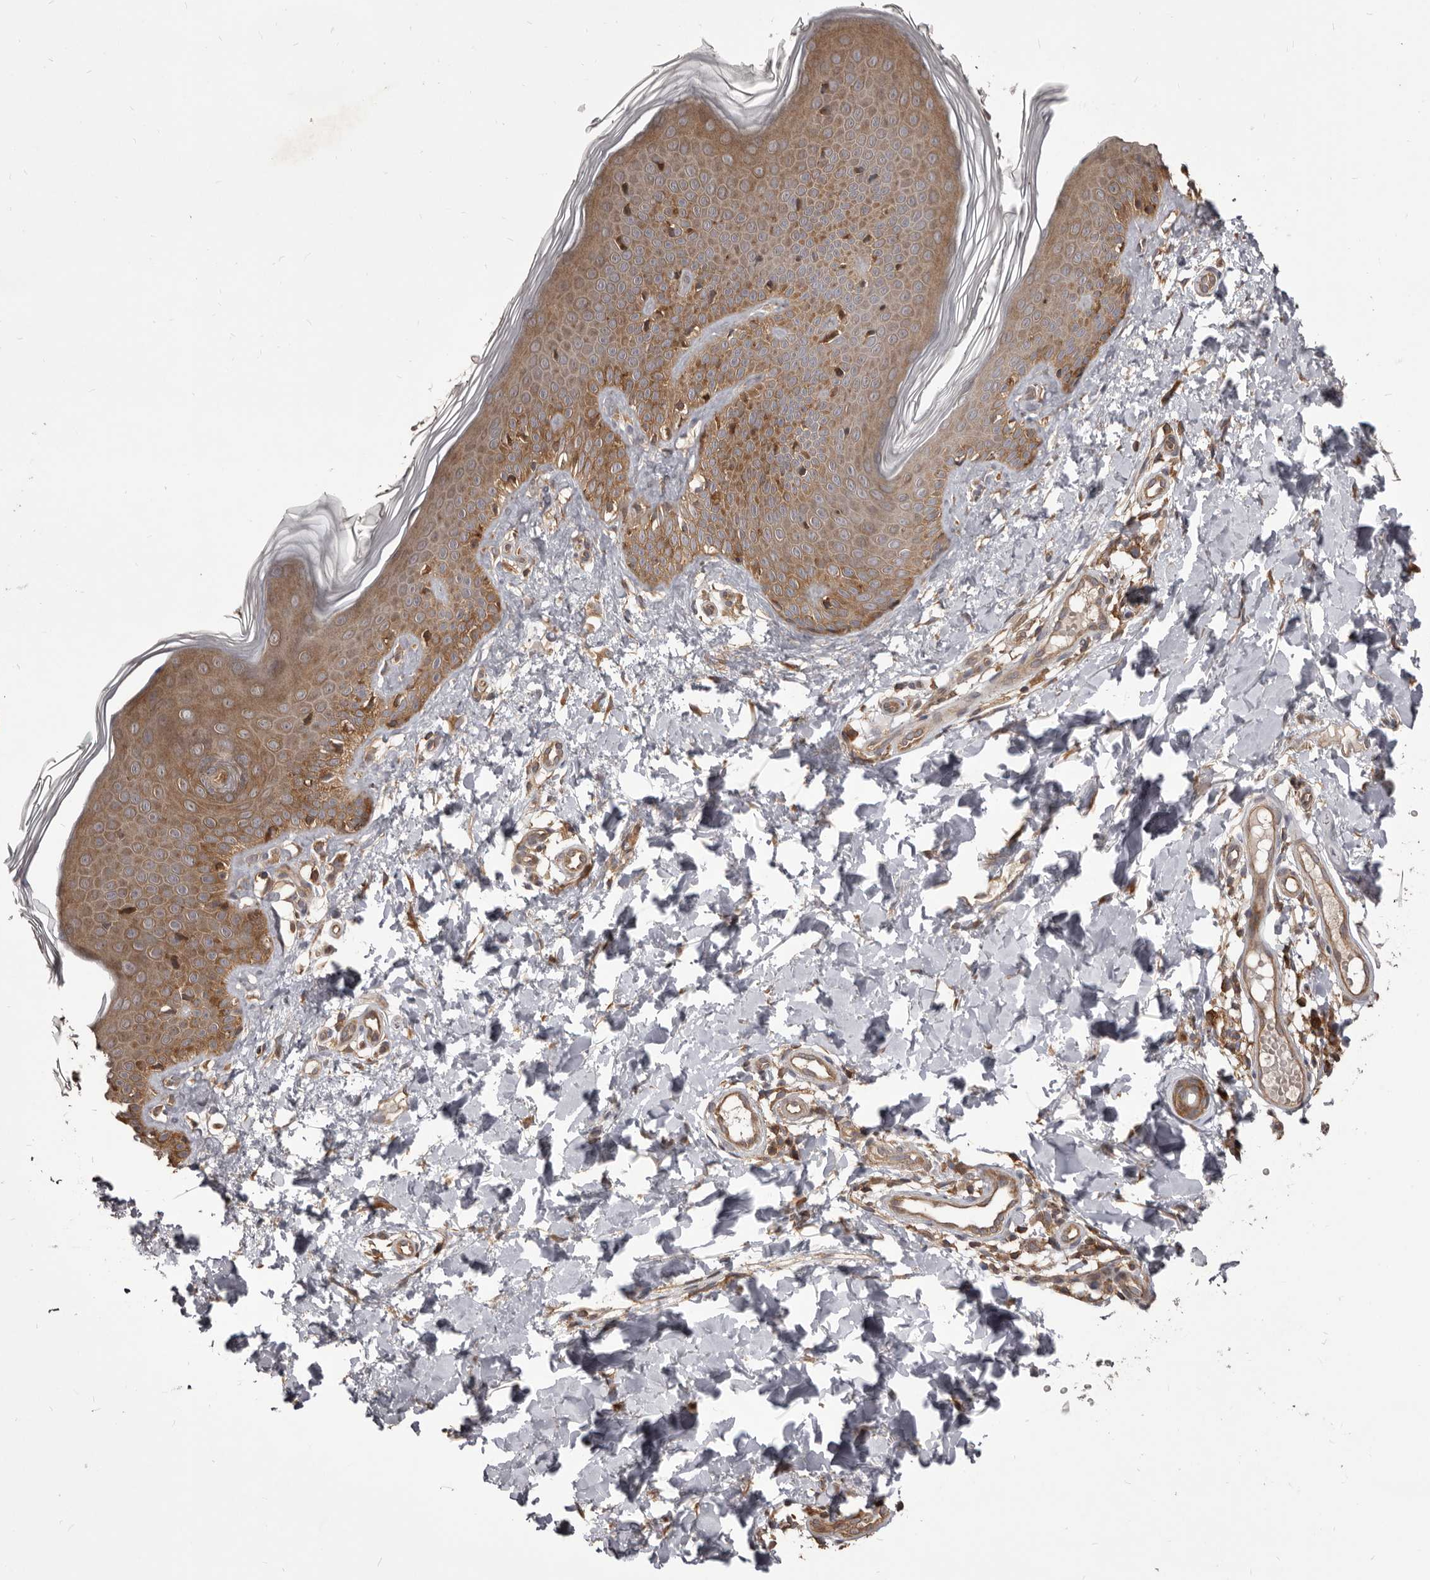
{"staining": {"intensity": "moderate", "quantity": ">75%", "location": "cytoplasmic/membranous"}, "tissue": "skin", "cell_type": "Fibroblasts", "image_type": "normal", "snomed": [{"axis": "morphology", "description": "Normal tissue, NOS"}, {"axis": "topography", "description": "Skin"}], "caption": "Protein staining of normal skin displays moderate cytoplasmic/membranous expression in approximately >75% of fibroblasts.", "gene": "HBS1L", "patient": {"sex": "male", "age": 37}}